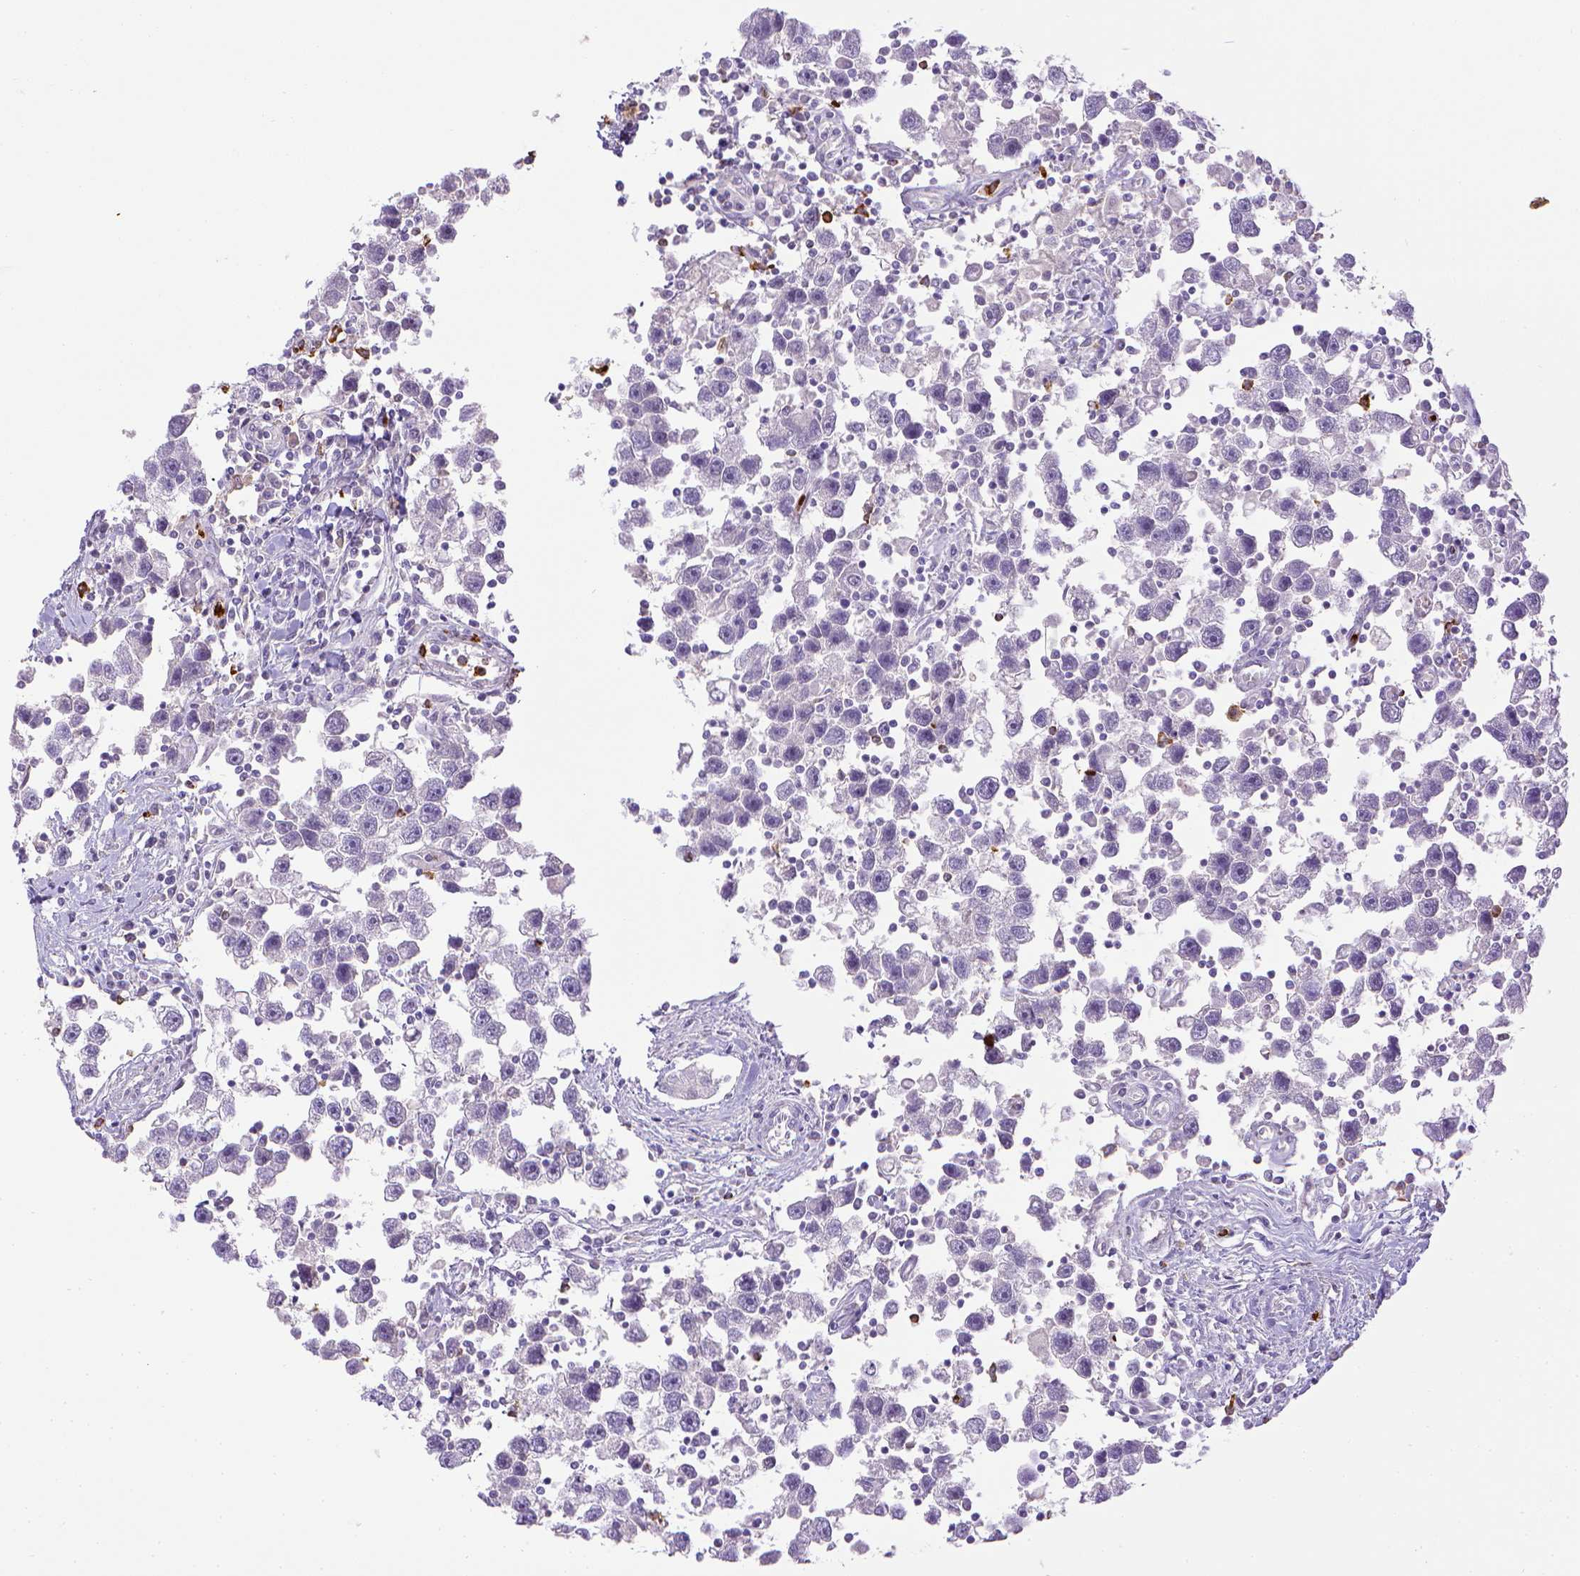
{"staining": {"intensity": "negative", "quantity": "none", "location": "none"}, "tissue": "testis cancer", "cell_type": "Tumor cells", "image_type": "cancer", "snomed": [{"axis": "morphology", "description": "Seminoma, NOS"}, {"axis": "topography", "description": "Testis"}], "caption": "IHC photomicrograph of neoplastic tissue: seminoma (testis) stained with DAB exhibits no significant protein staining in tumor cells. (Brightfield microscopy of DAB (3,3'-diaminobenzidine) immunohistochemistry at high magnification).", "gene": "ITGAM", "patient": {"sex": "male", "age": 30}}